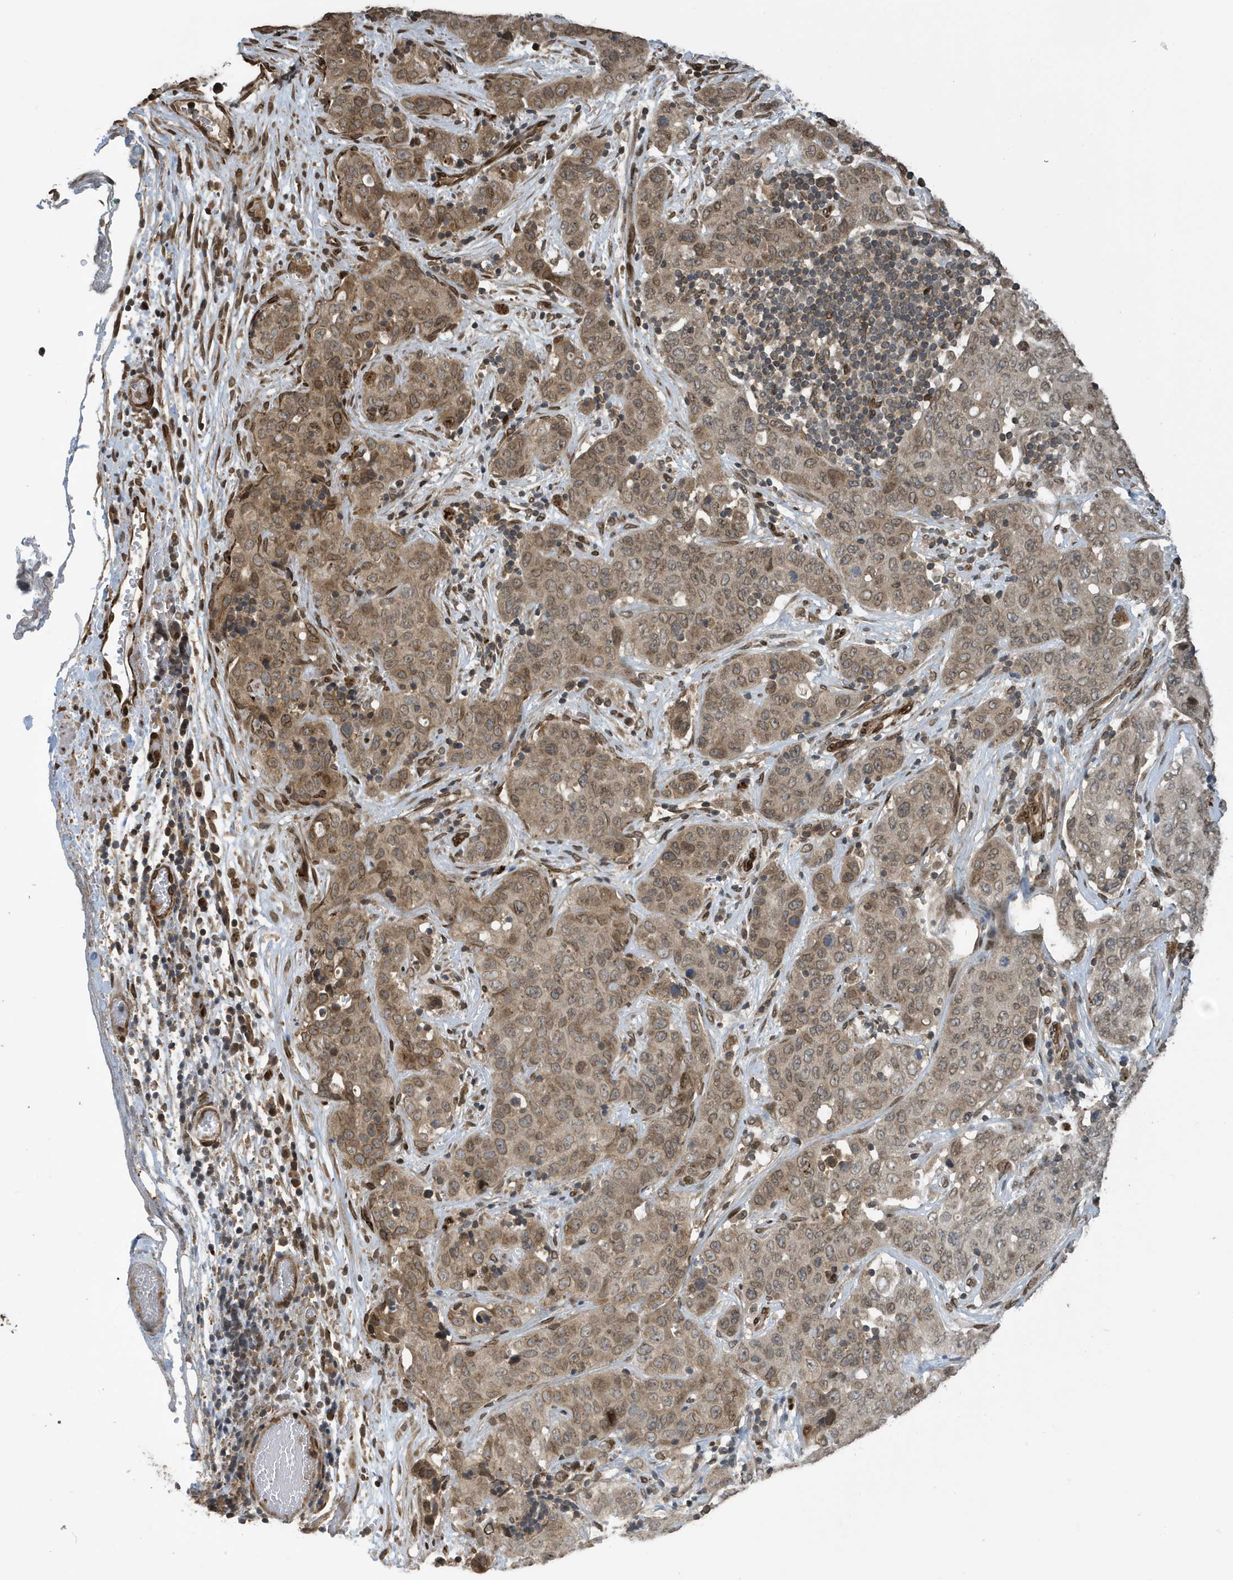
{"staining": {"intensity": "moderate", "quantity": ">75%", "location": "cytoplasmic/membranous,nuclear"}, "tissue": "stomach cancer", "cell_type": "Tumor cells", "image_type": "cancer", "snomed": [{"axis": "morphology", "description": "Normal tissue, NOS"}, {"axis": "morphology", "description": "Adenocarcinoma, NOS"}, {"axis": "topography", "description": "Lymph node"}, {"axis": "topography", "description": "Stomach"}], "caption": "High-power microscopy captured an IHC histopathology image of stomach cancer (adenocarcinoma), revealing moderate cytoplasmic/membranous and nuclear staining in about >75% of tumor cells.", "gene": "DUSP18", "patient": {"sex": "male", "age": 48}}